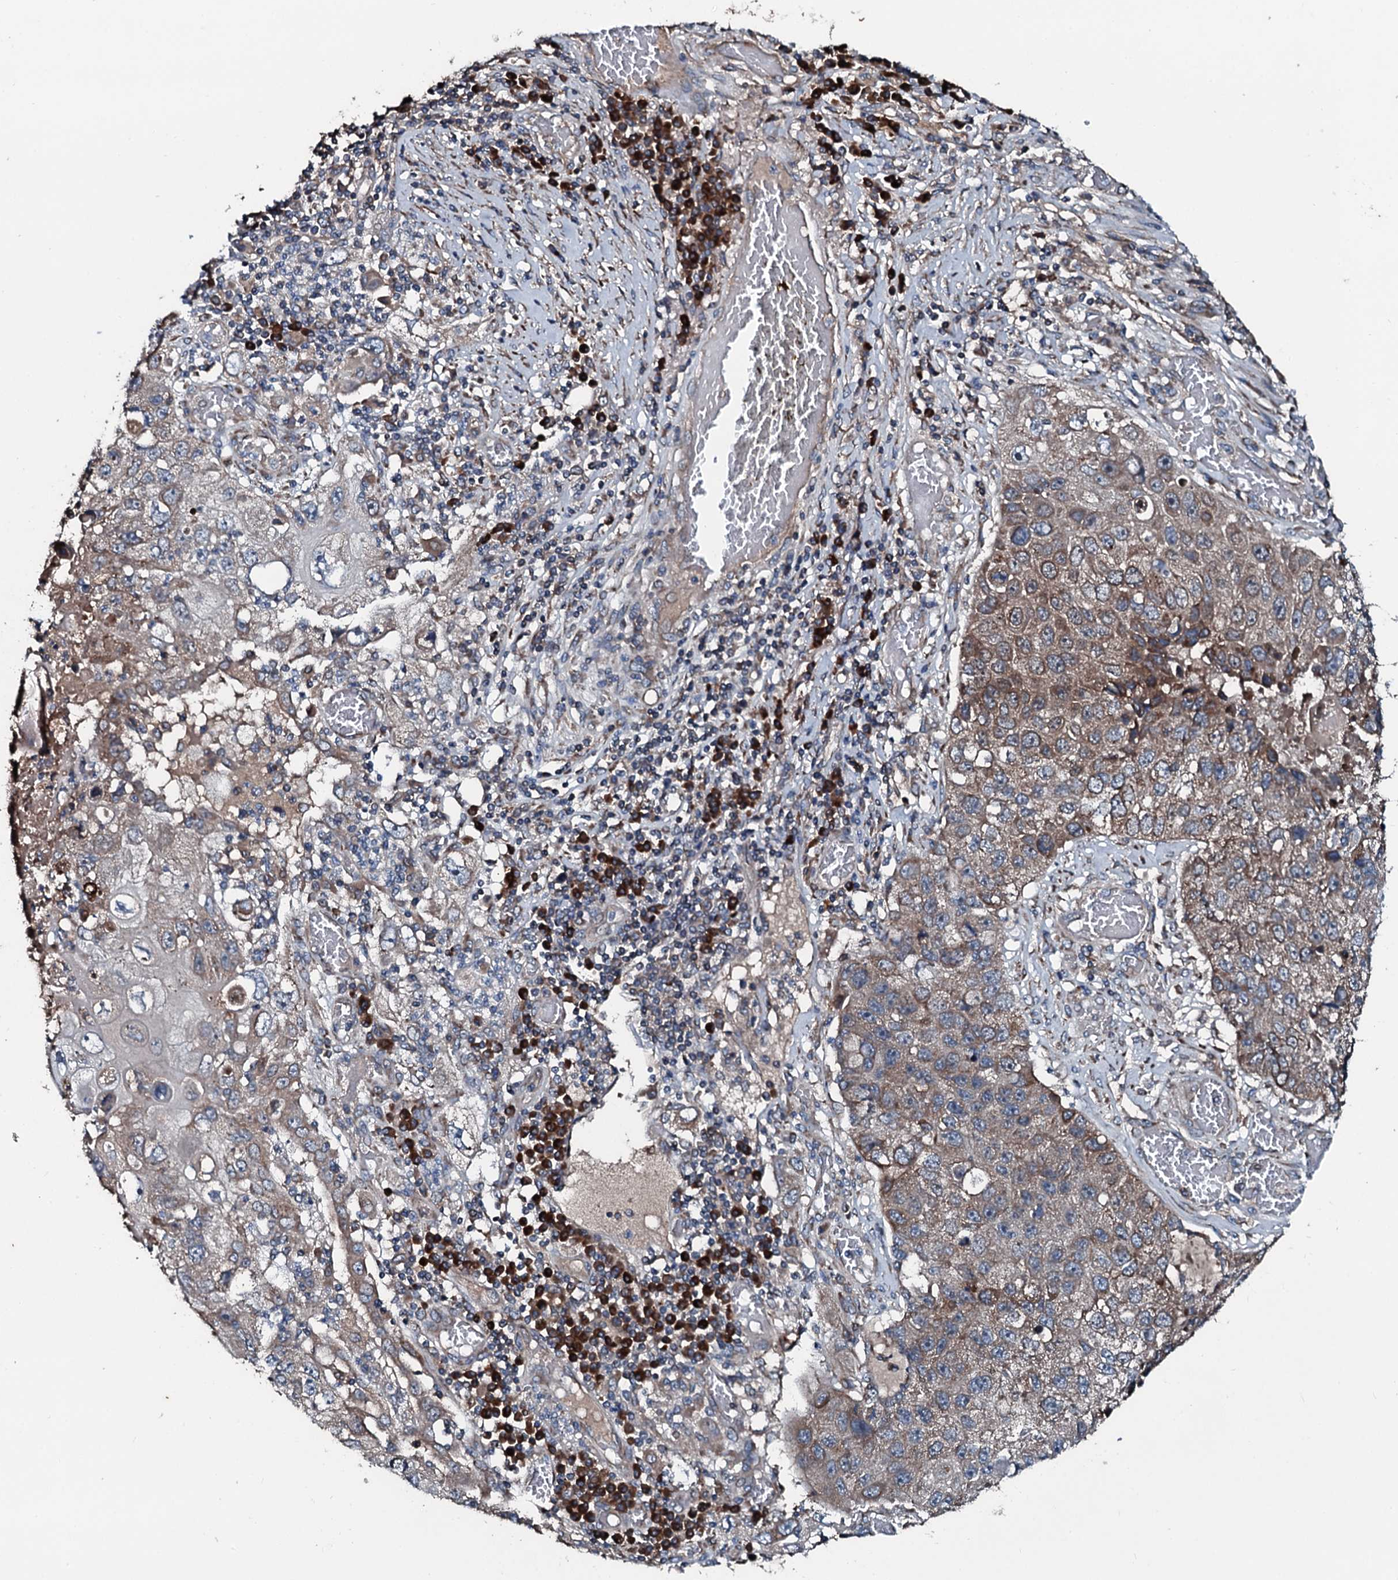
{"staining": {"intensity": "moderate", "quantity": "25%-75%", "location": "cytoplasmic/membranous"}, "tissue": "lung cancer", "cell_type": "Tumor cells", "image_type": "cancer", "snomed": [{"axis": "morphology", "description": "Squamous cell carcinoma, NOS"}, {"axis": "topography", "description": "Lung"}], "caption": "IHC histopathology image of human squamous cell carcinoma (lung) stained for a protein (brown), which exhibits medium levels of moderate cytoplasmic/membranous positivity in approximately 25%-75% of tumor cells.", "gene": "ACSS3", "patient": {"sex": "male", "age": 61}}